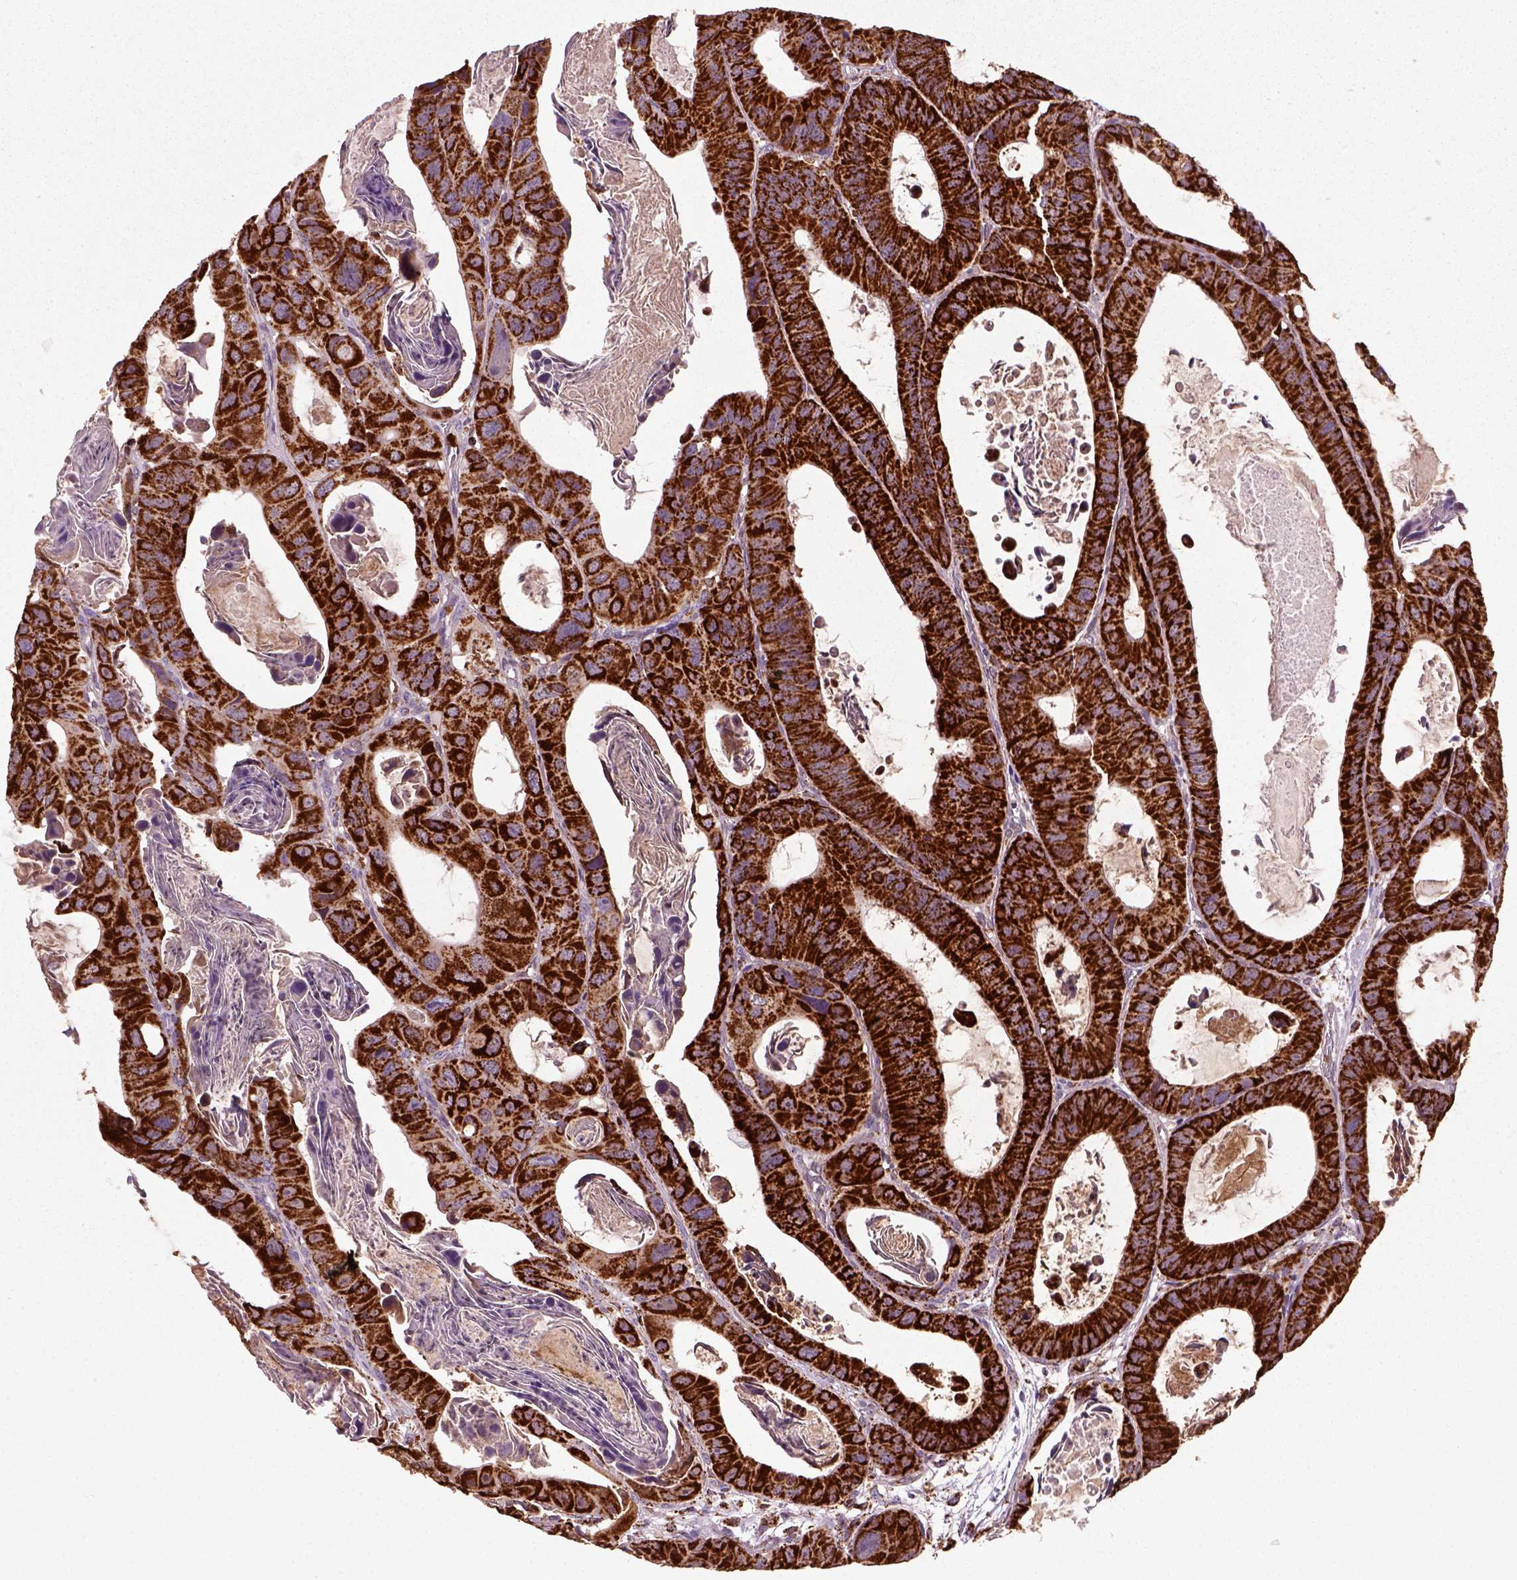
{"staining": {"intensity": "strong", "quantity": ">75%", "location": "cytoplasmic/membranous"}, "tissue": "colorectal cancer", "cell_type": "Tumor cells", "image_type": "cancer", "snomed": [{"axis": "morphology", "description": "Adenocarcinoma, NOS"}, {"axis": "topography", "description": "Rectum"}], "caption": "Tumor cells display high levels of strong cytoplasmic/membranous positivity in approximately >75% of cells in human colorectal cancer.", "gene": "NUDT16L1", "patient": {"sex": "male", "age": 64}}